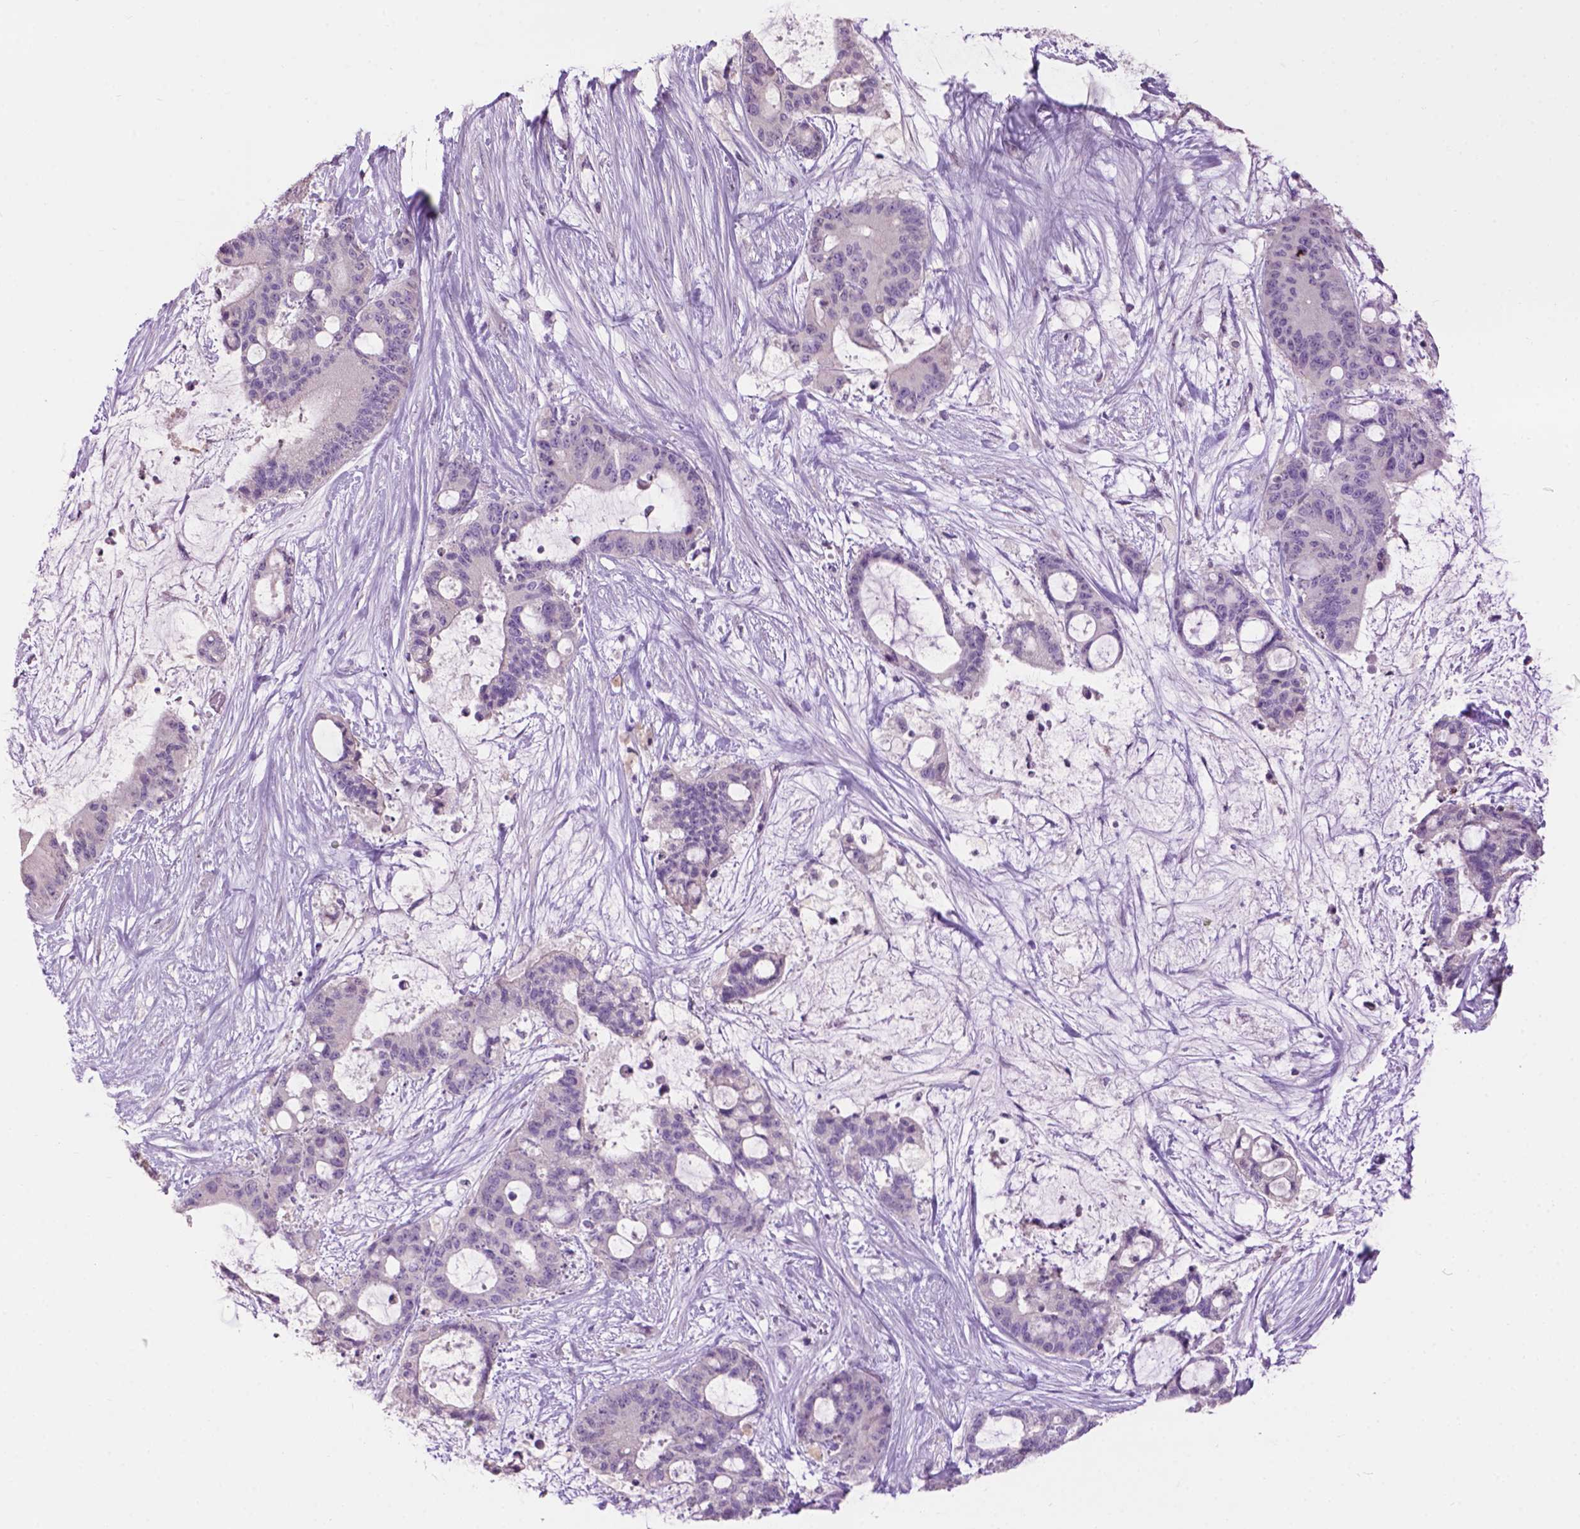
{"staining": {"intensity": "negative", "quantity": "none", "location": "none"}, "tissue": "liver cancer", "cell_type": "Tumor cells", "image_type": "cancer", "snomed": [{"axis": "morphology", "description": "Normal tissue, NOS"}, {"axis": "morphology", "description": "Cholangiocarcinoma"}, {"axis": "topography", "description": "Liver"}, {"axis": "topography", "description": "Peripheral nerve tissue"}], "caption": "Protein analysis of cholangiocarcinoma (liver) displays no significant staining in tumor cells. (DAB (3,3'-diaminobenzidine) immunohistochemistry with hematoxylin counter stain).", "gene": "CRYBA4", "patient": {"sex": "female", "age": 73}}